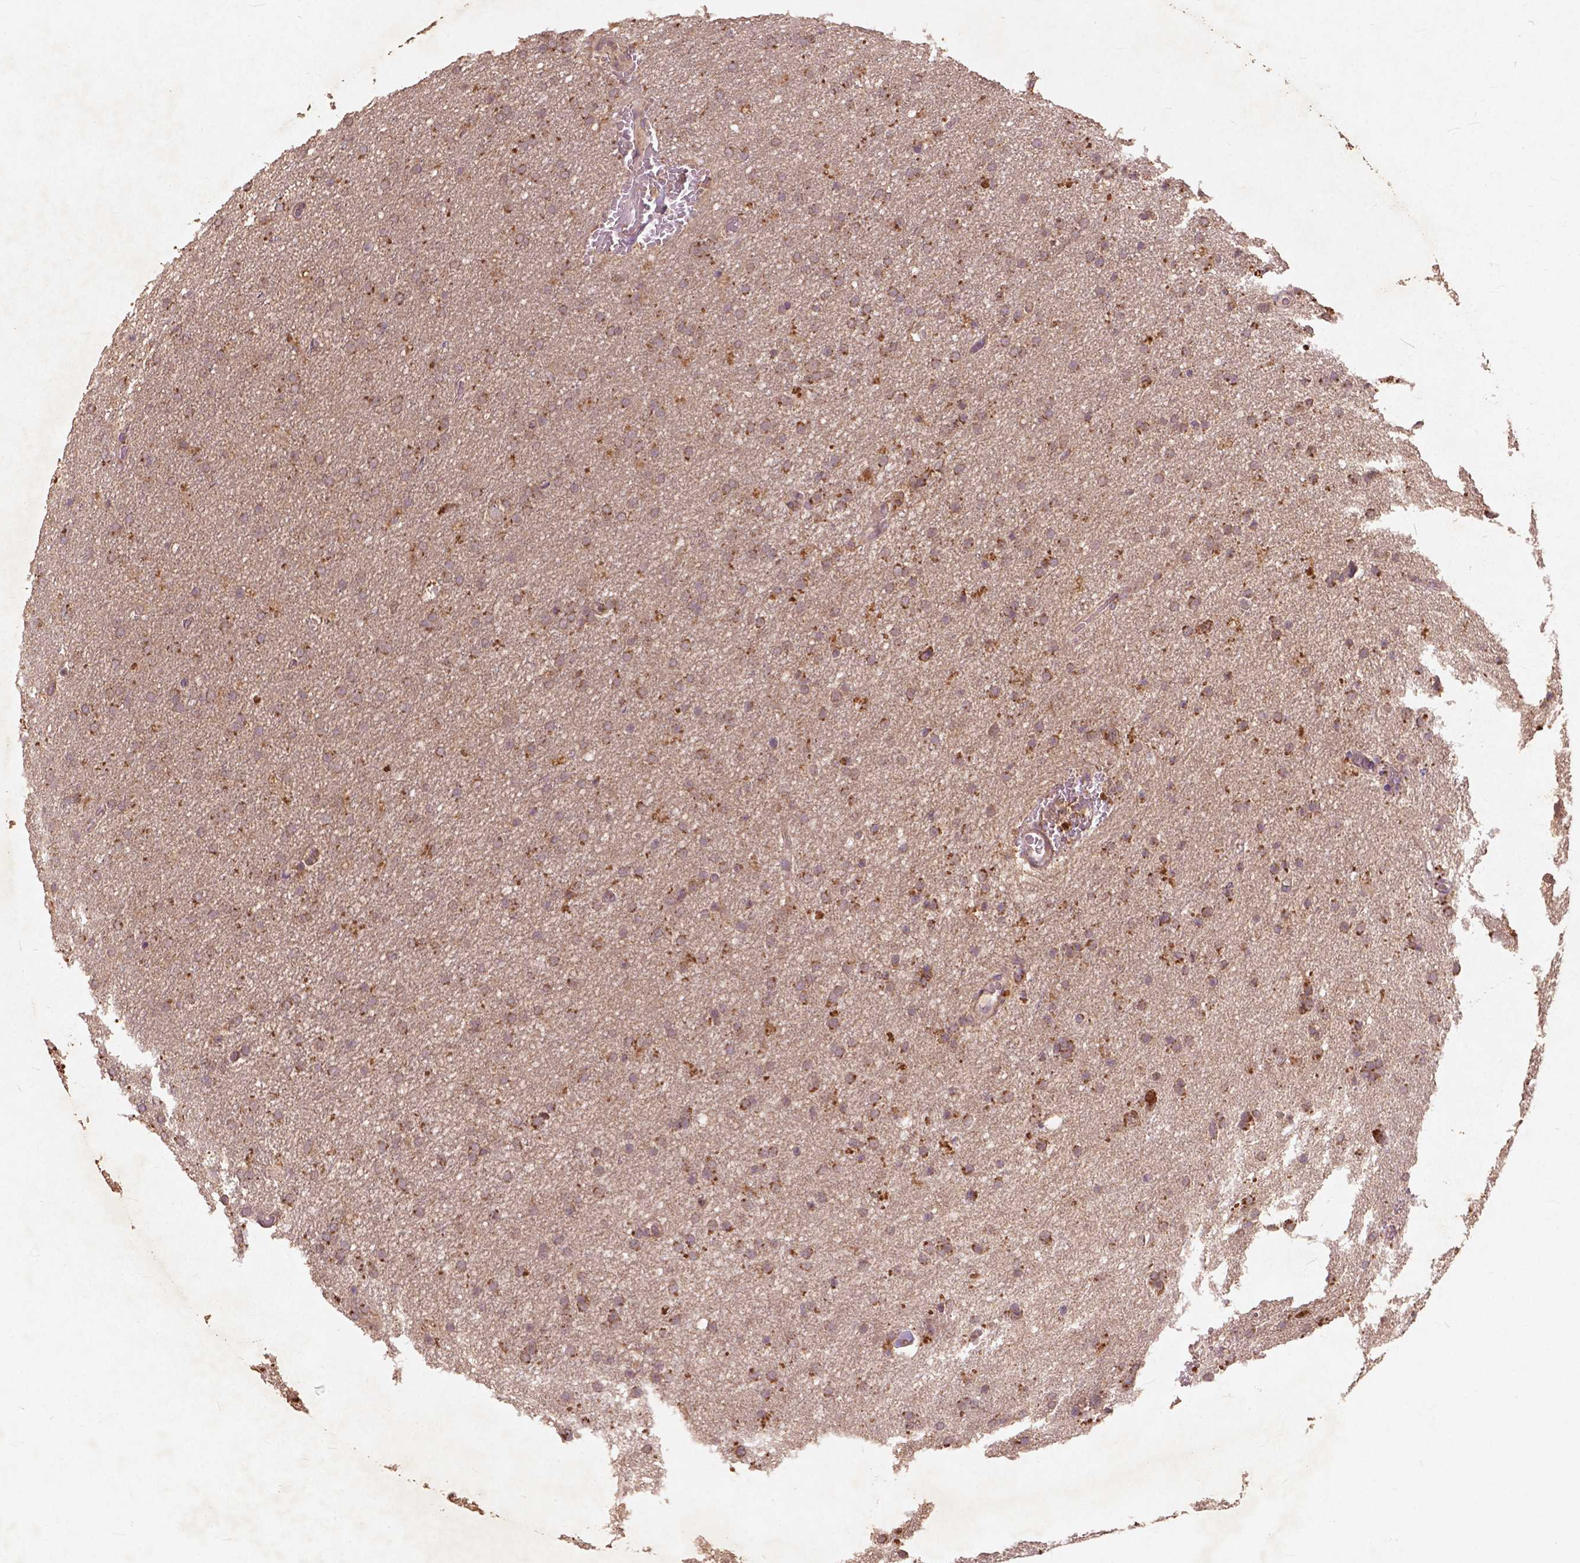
{"staining": {"intensity": "weak", "quantity": ">75%", "location": "cytoplasmic/membranous"}, "tissue": "glioma", "cell_type": "Tumor cells", "image_type": "cancer", "snomed": [{"axis": "morphology", "description": "Glioma, malignant, High grade"}, {"axis": "topography", "description": "Cerebral cortex"}], "caption": "Malignant glioma (high-grade) stained with a brown dye displays weak cytoplasmic/membranous positive expression in approximately >75% of tumor cells.", "gene": "ST6GALNAC5", "patient": {"sex": "male", "age": 70}}